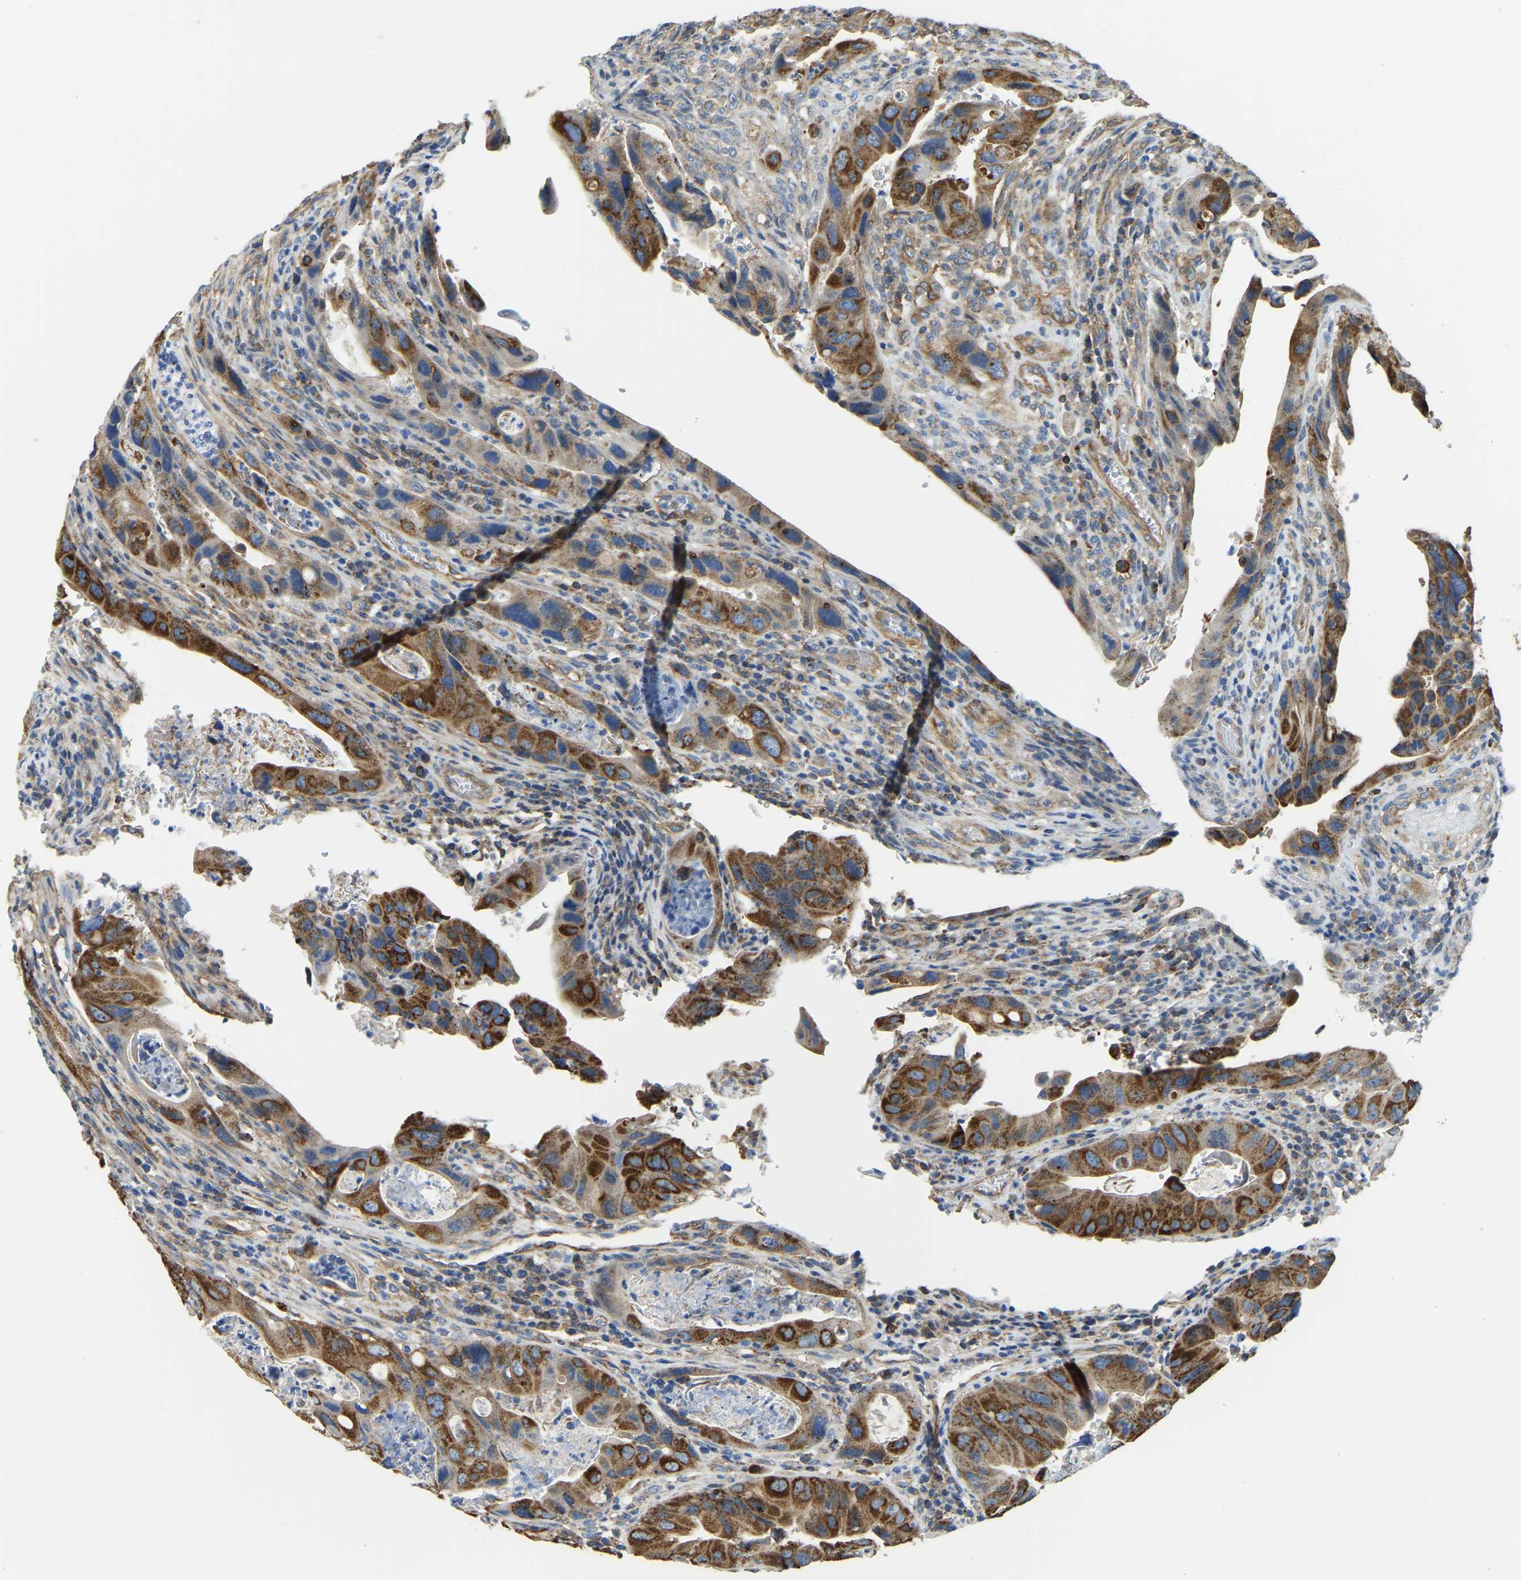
{"staining": {"intensity": "strong", "quantity": ">75%", "location": "cytoplasmic/membranous"}, "tissue": "colorectal cancer", "cell_type": "Tumor cells", "image_type": "cancer", "snomed": [{"axis": "morphology", "description": "Adenocarcinoma, NOS"}, {"axis": "topography", "description": "Rectum"}], "caption": "Adenocarcinoma (colorectal) stained with IHC shows strong cytoplasmic/membranous staining in approximately >75% of tumor cells.", "gene": "AHNAK", "patient": {"sex": "female", "age": 57}}